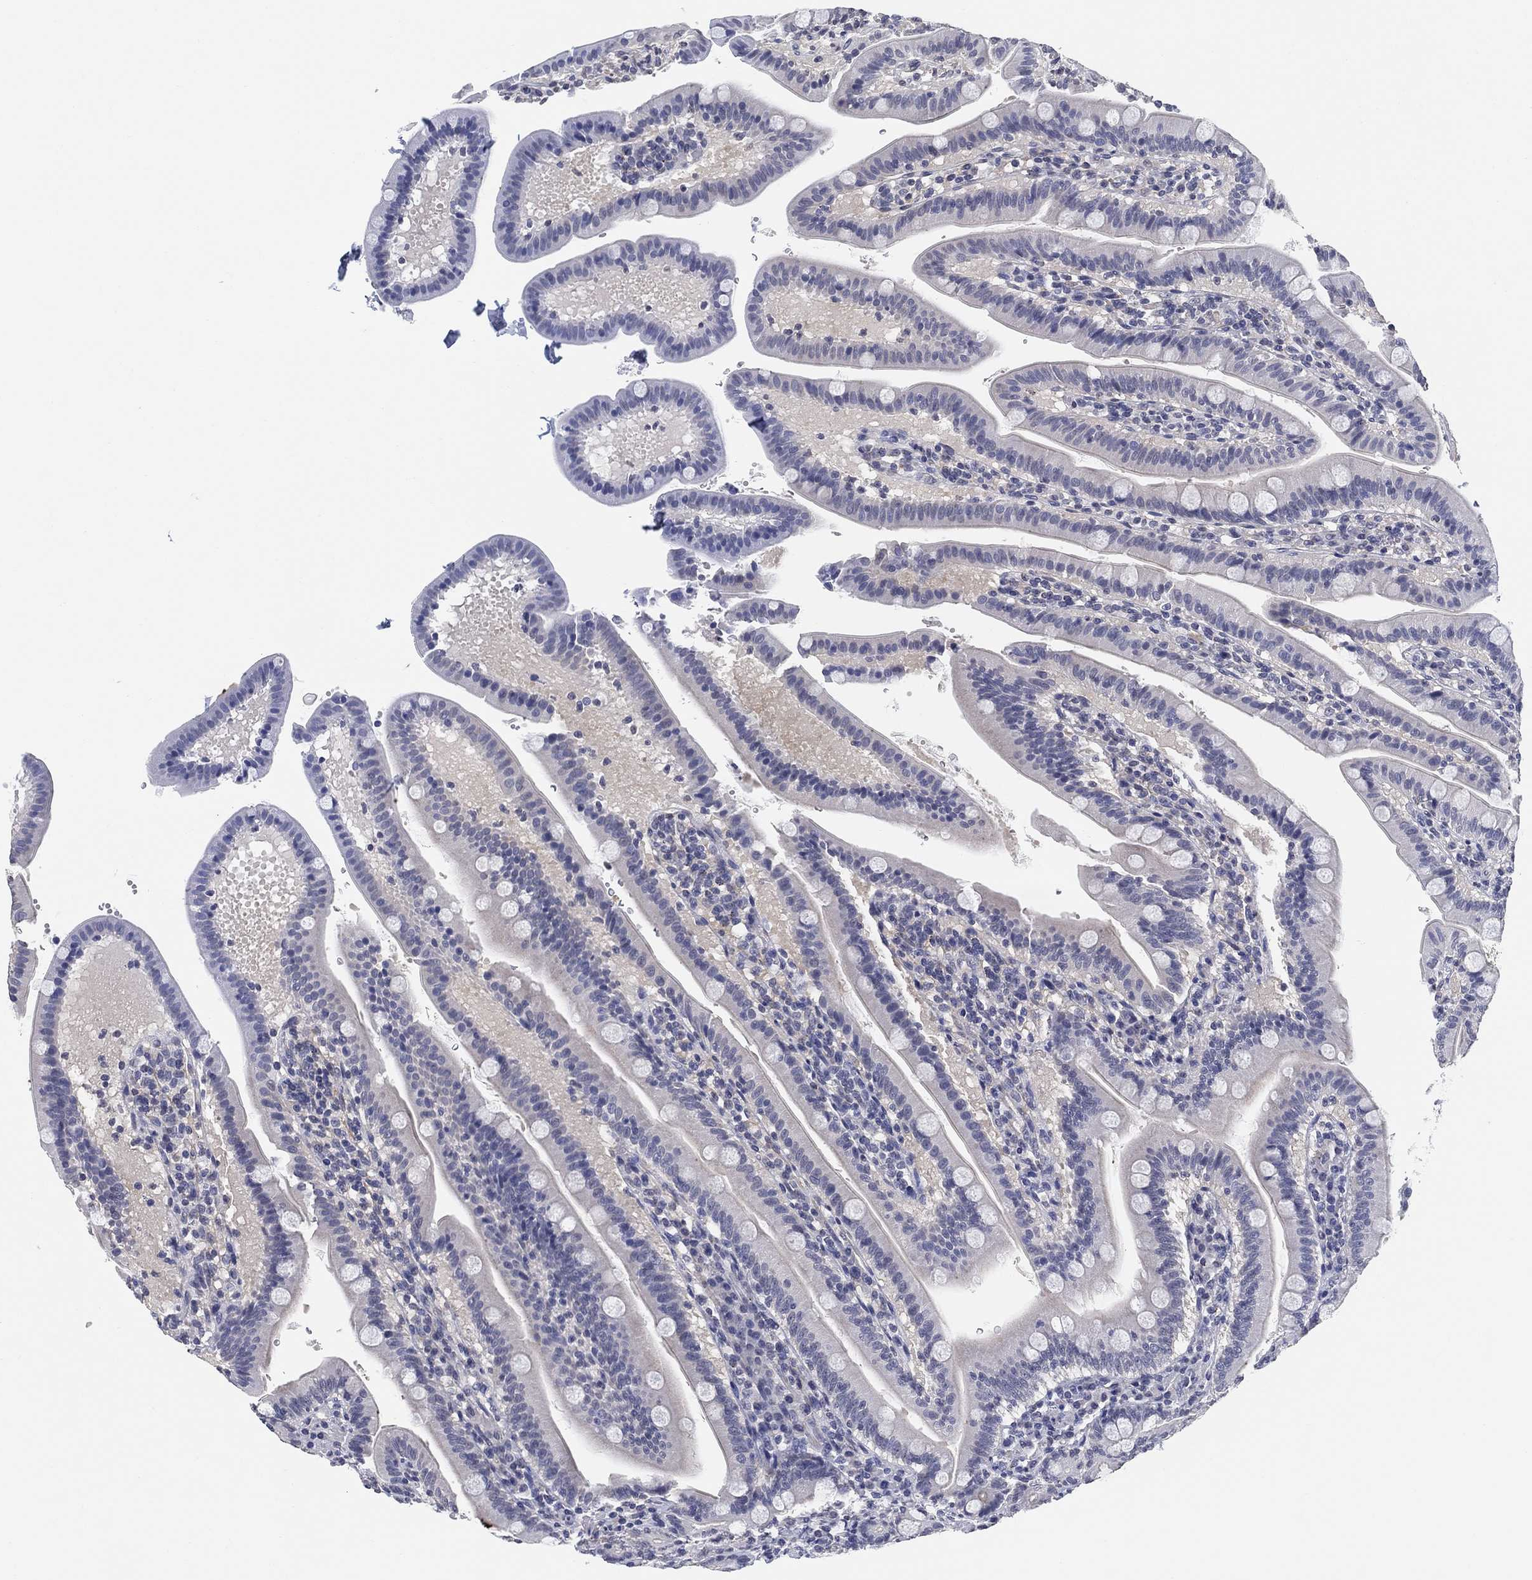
{"staining": {"intensity": "negative", "quantity": "none", "location": "none"}, "tissue": "small intestine", "cell_type": "Glandular cells", "image_type": "normal", "snomed": [{"axis": "morphology", "description": "Normal tissue, NOS"}, {"axis": "topography", "description": "Small intestine"}], "caption": "IHC photomicrograph of unremarkable small intestine: human small intestine stained with DAB demonstrates no significant protein staining in glandular cells.", "gene": "OTUB2", "patient": {"sex": "male", "age": 66}}